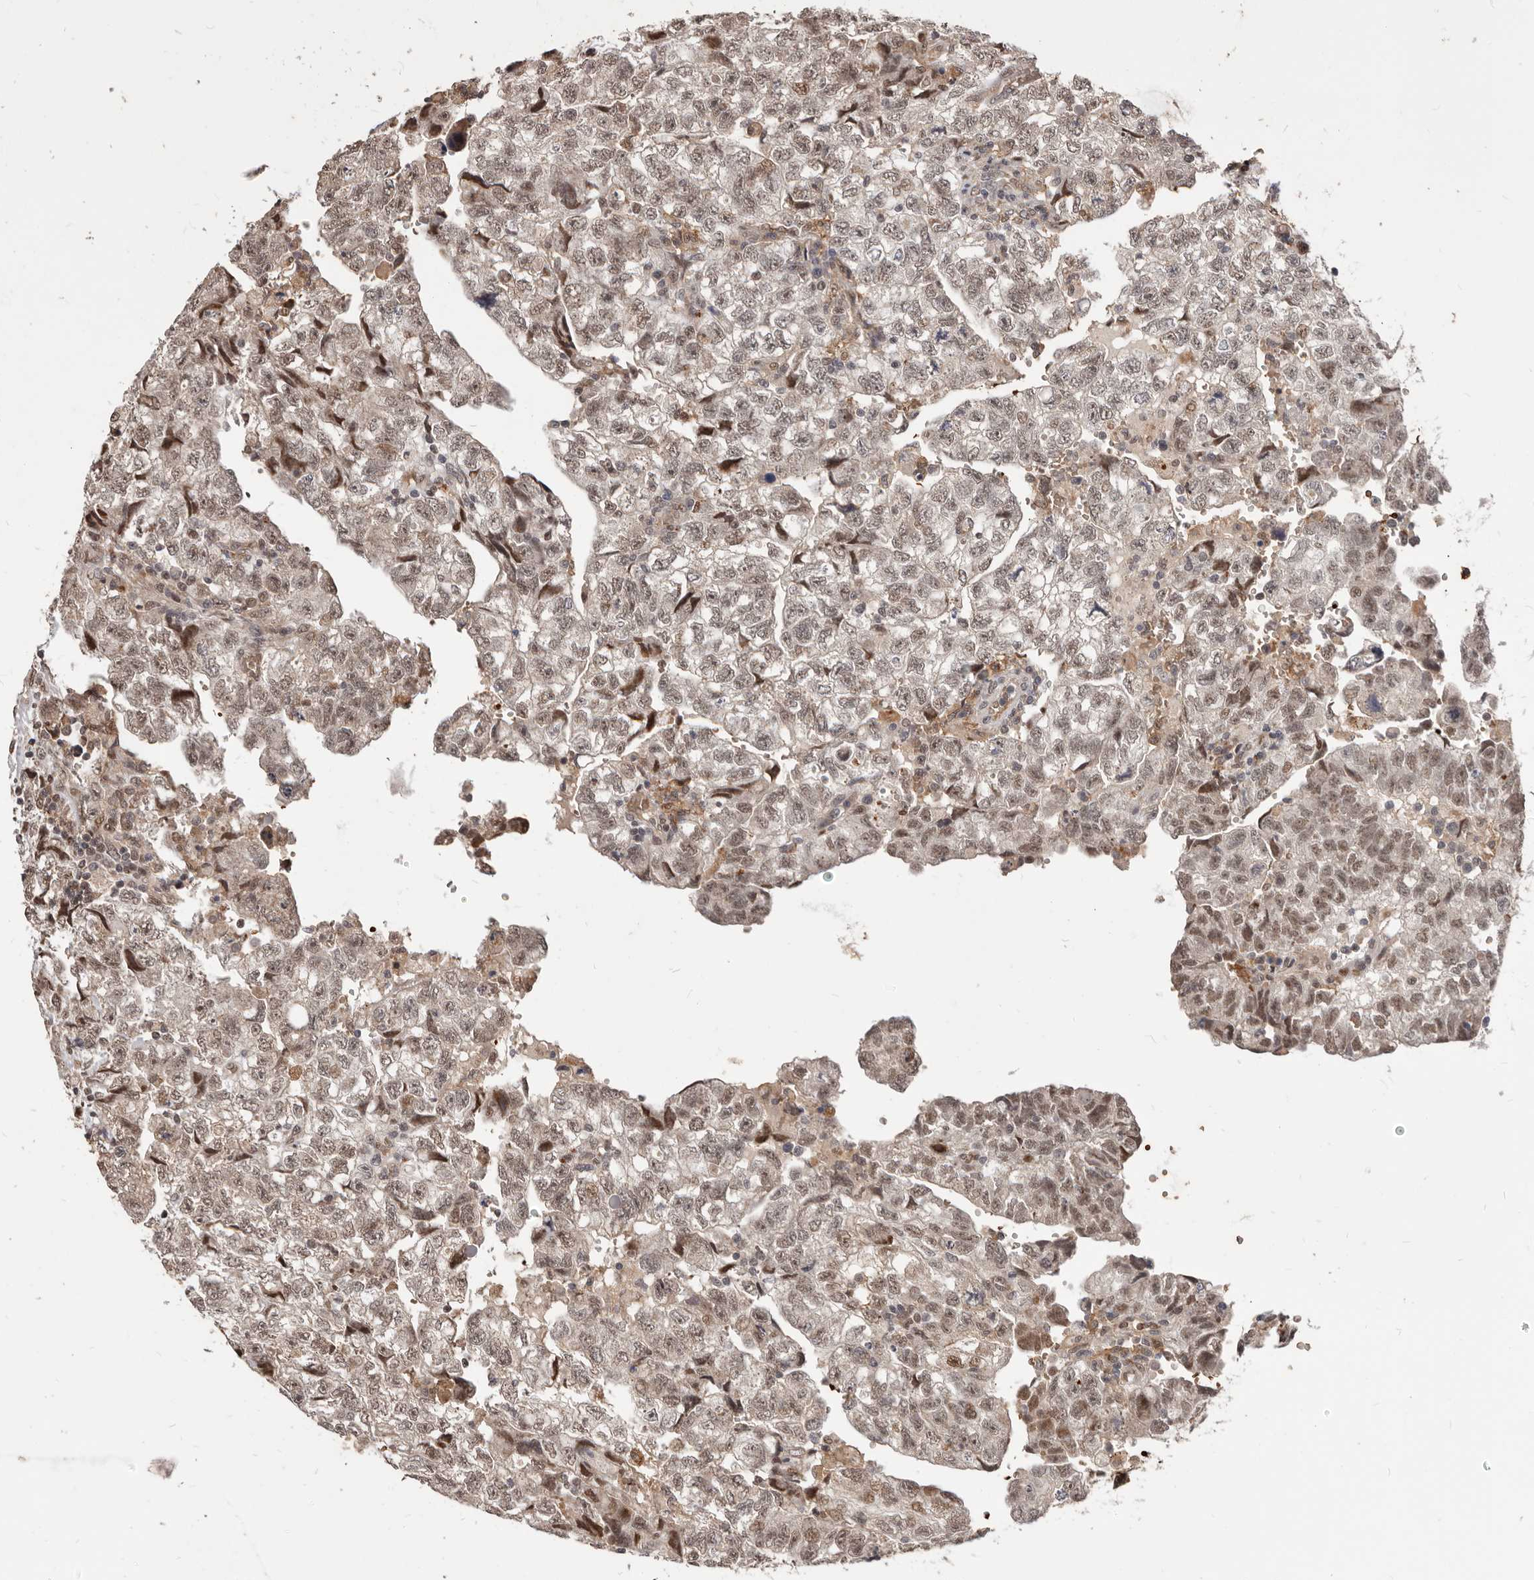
{"staining": {"intensity": "weak", "quantity": ">75%", "location": "nuclear"}, "tissue": "testis cancer", "cell_type": "Tumor cells", "image_type": "cancer", "snomed": [{"axis": "morphology", "description": "Carcinoma, Embryonal, NOS"}, {"axis": "topography", "description": "Testis"}], "caption": "IHC of human testis embryonal carcinoma shows low levels of weak nuclear staining in about >75% of tumor cells.", "gene": "NCOA3", "patient": {"sex": "male", "age": 36}}